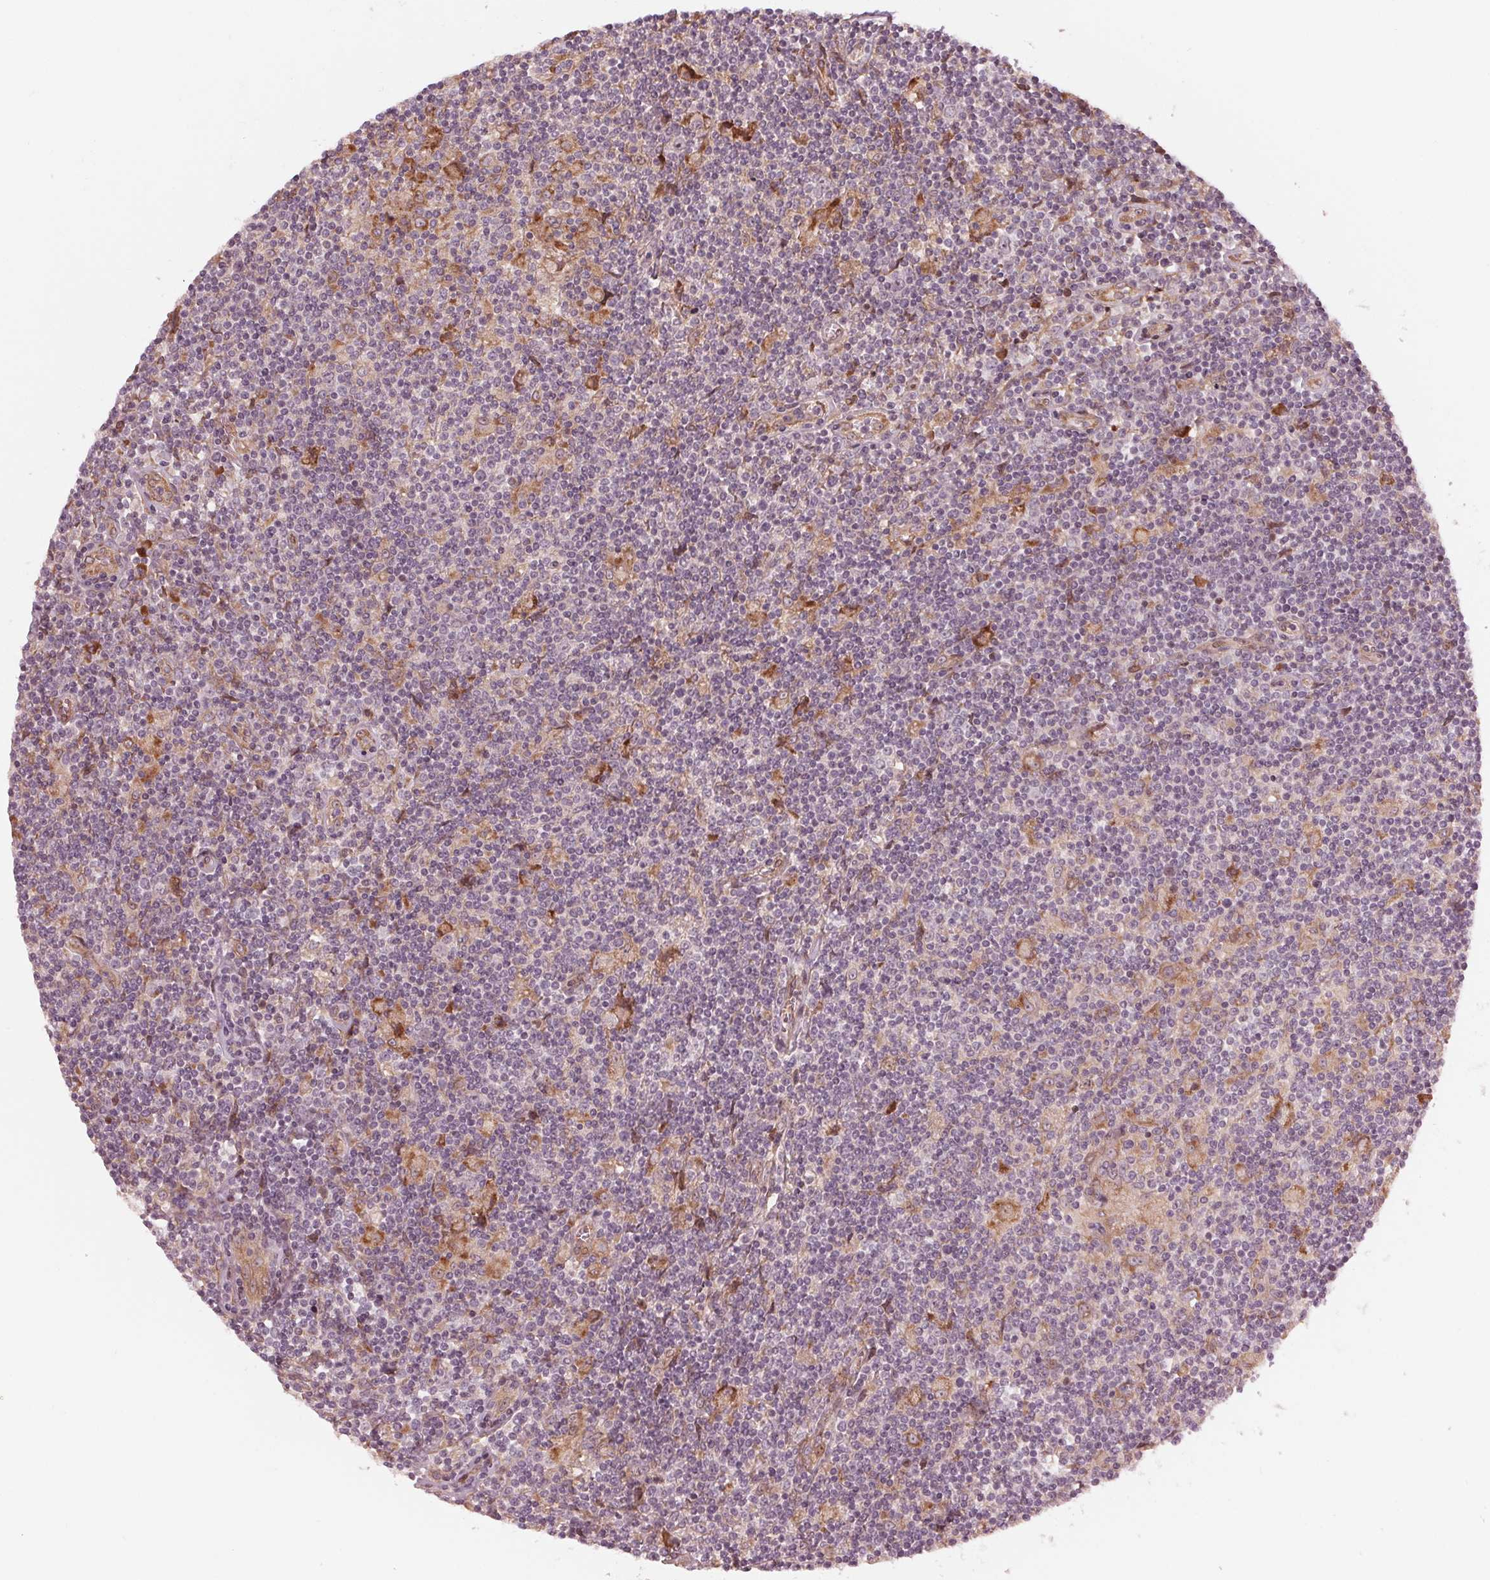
{"staining": {"intensity": "moderate", "quantity": ">75%", "location": "cytoplasmic/membranous"}, "tissue": "lymphoma", "cell_type": "Tumor cells", "image_type": "cancer", "snomed": [{"axis": "morphology", "description": "Hodgkin's disease, NOS"}, {"axis": "topography", "description": "Lymph node"}], "caption": "Immunohistochemical staining of lymphoma displays moderate cytoplasmic/membranous protein expression in about >75% of tumor cells.", "gene": "CMIP", "patient": {"sex": "male", "age": 40}}